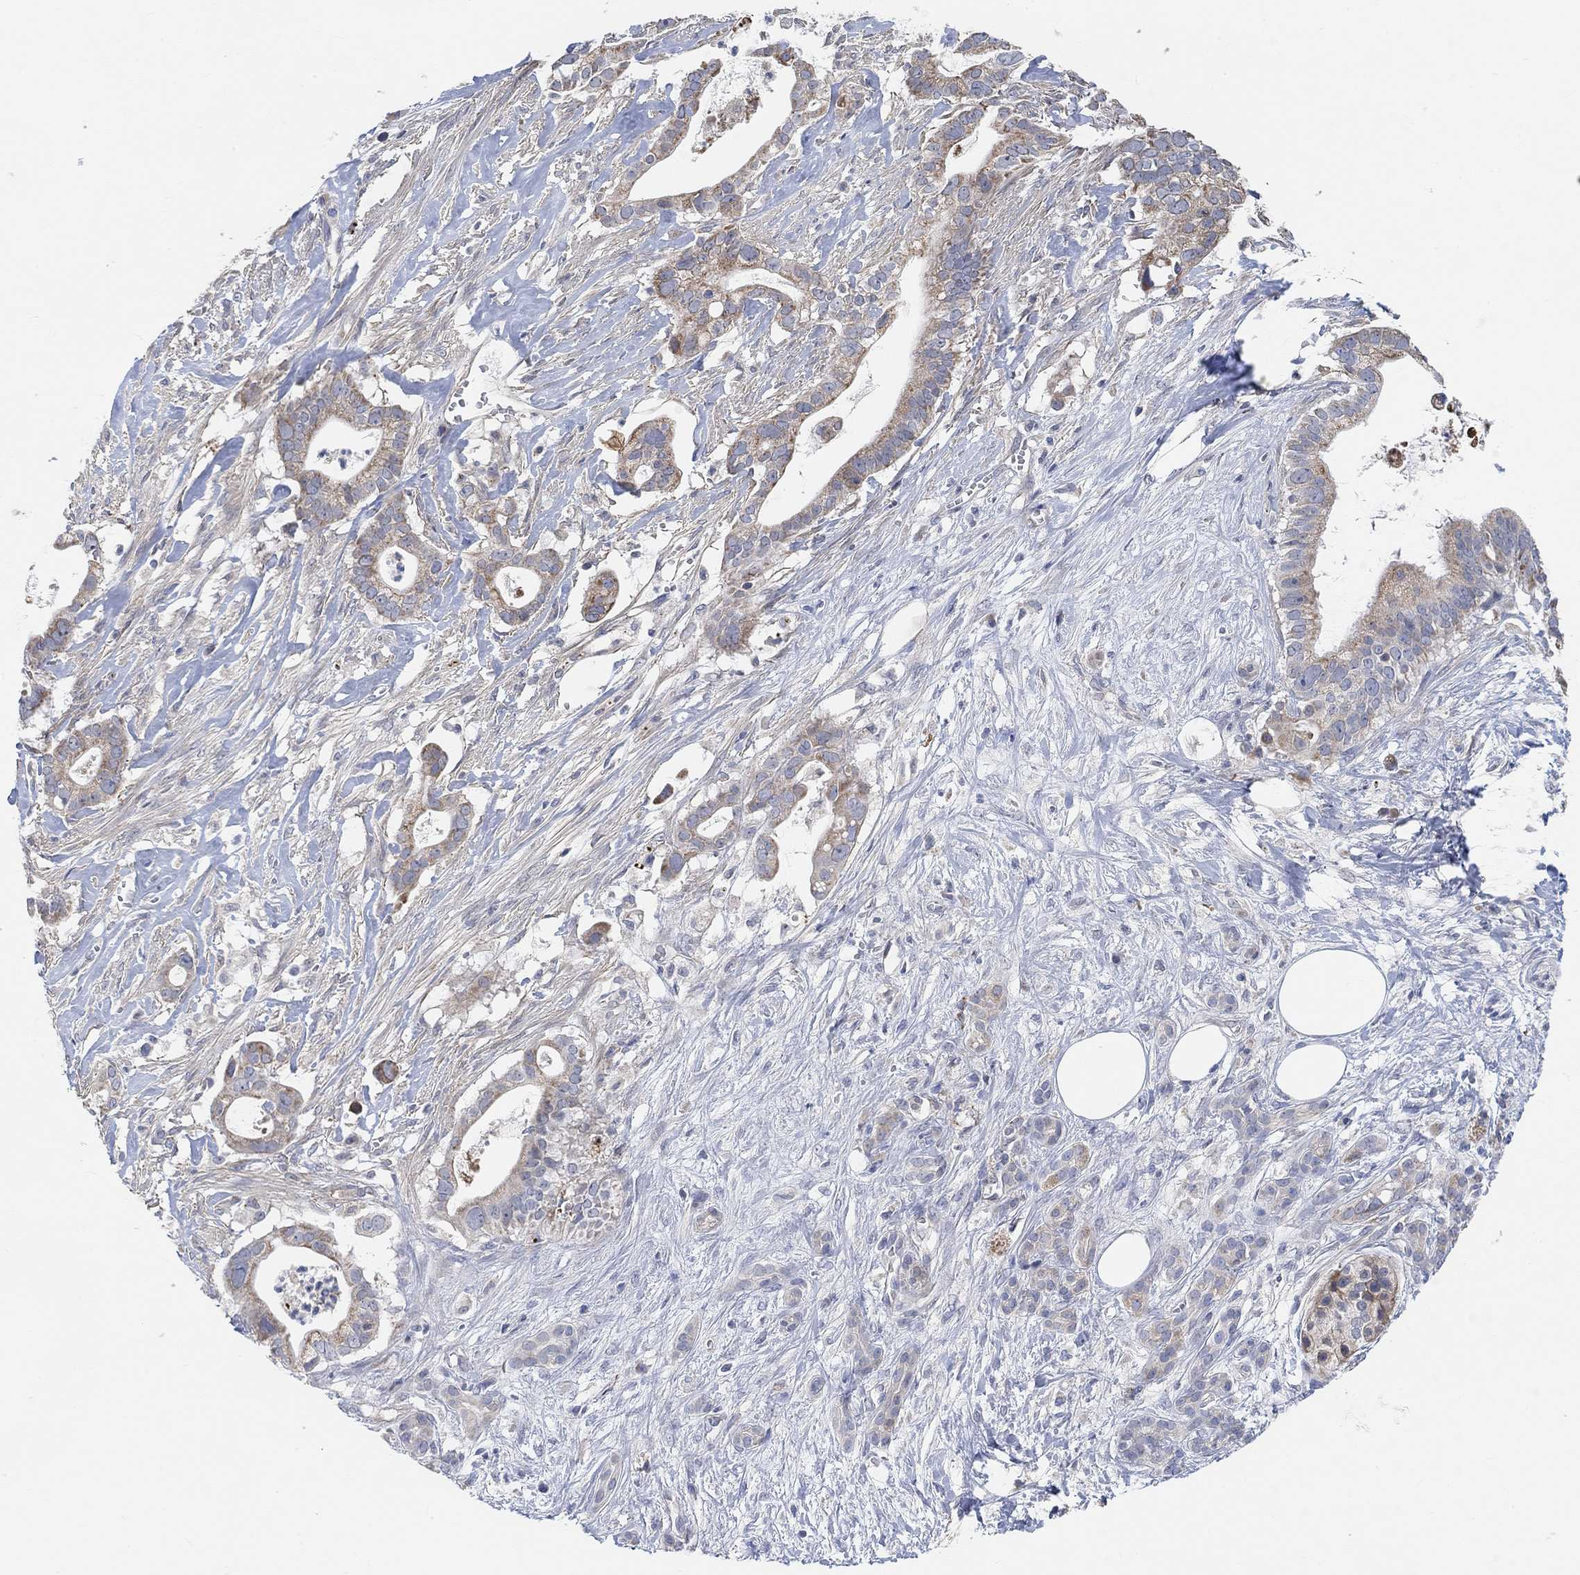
{"staining": {"intensity": "moderate", "quantity": "25%-75%", "location": "cytoplasmic/membranous"}, "tissue": "pancreatic cancer", "cell_type": "Tumor cells", "image_type": "cancer", "snomed": [{"axis": "morphology", "description": "Adenocarcinoma, NOS"}, {"axis": "topography", "description": "Pancreas"}], "caption": "Immunohistochemistry (IHC) photomicrograph of neoplastic tissue: pancreatic cancer stained using immunohistochemistry reveals medium levels of moderate protein expression localized specifically in the cytoplasmic/membranous of tumor cells, appearing as a cytoplasmic/membranous brown color.", "gene": "HCRTR1", "patient": {"sex": "male", "age": 61}}